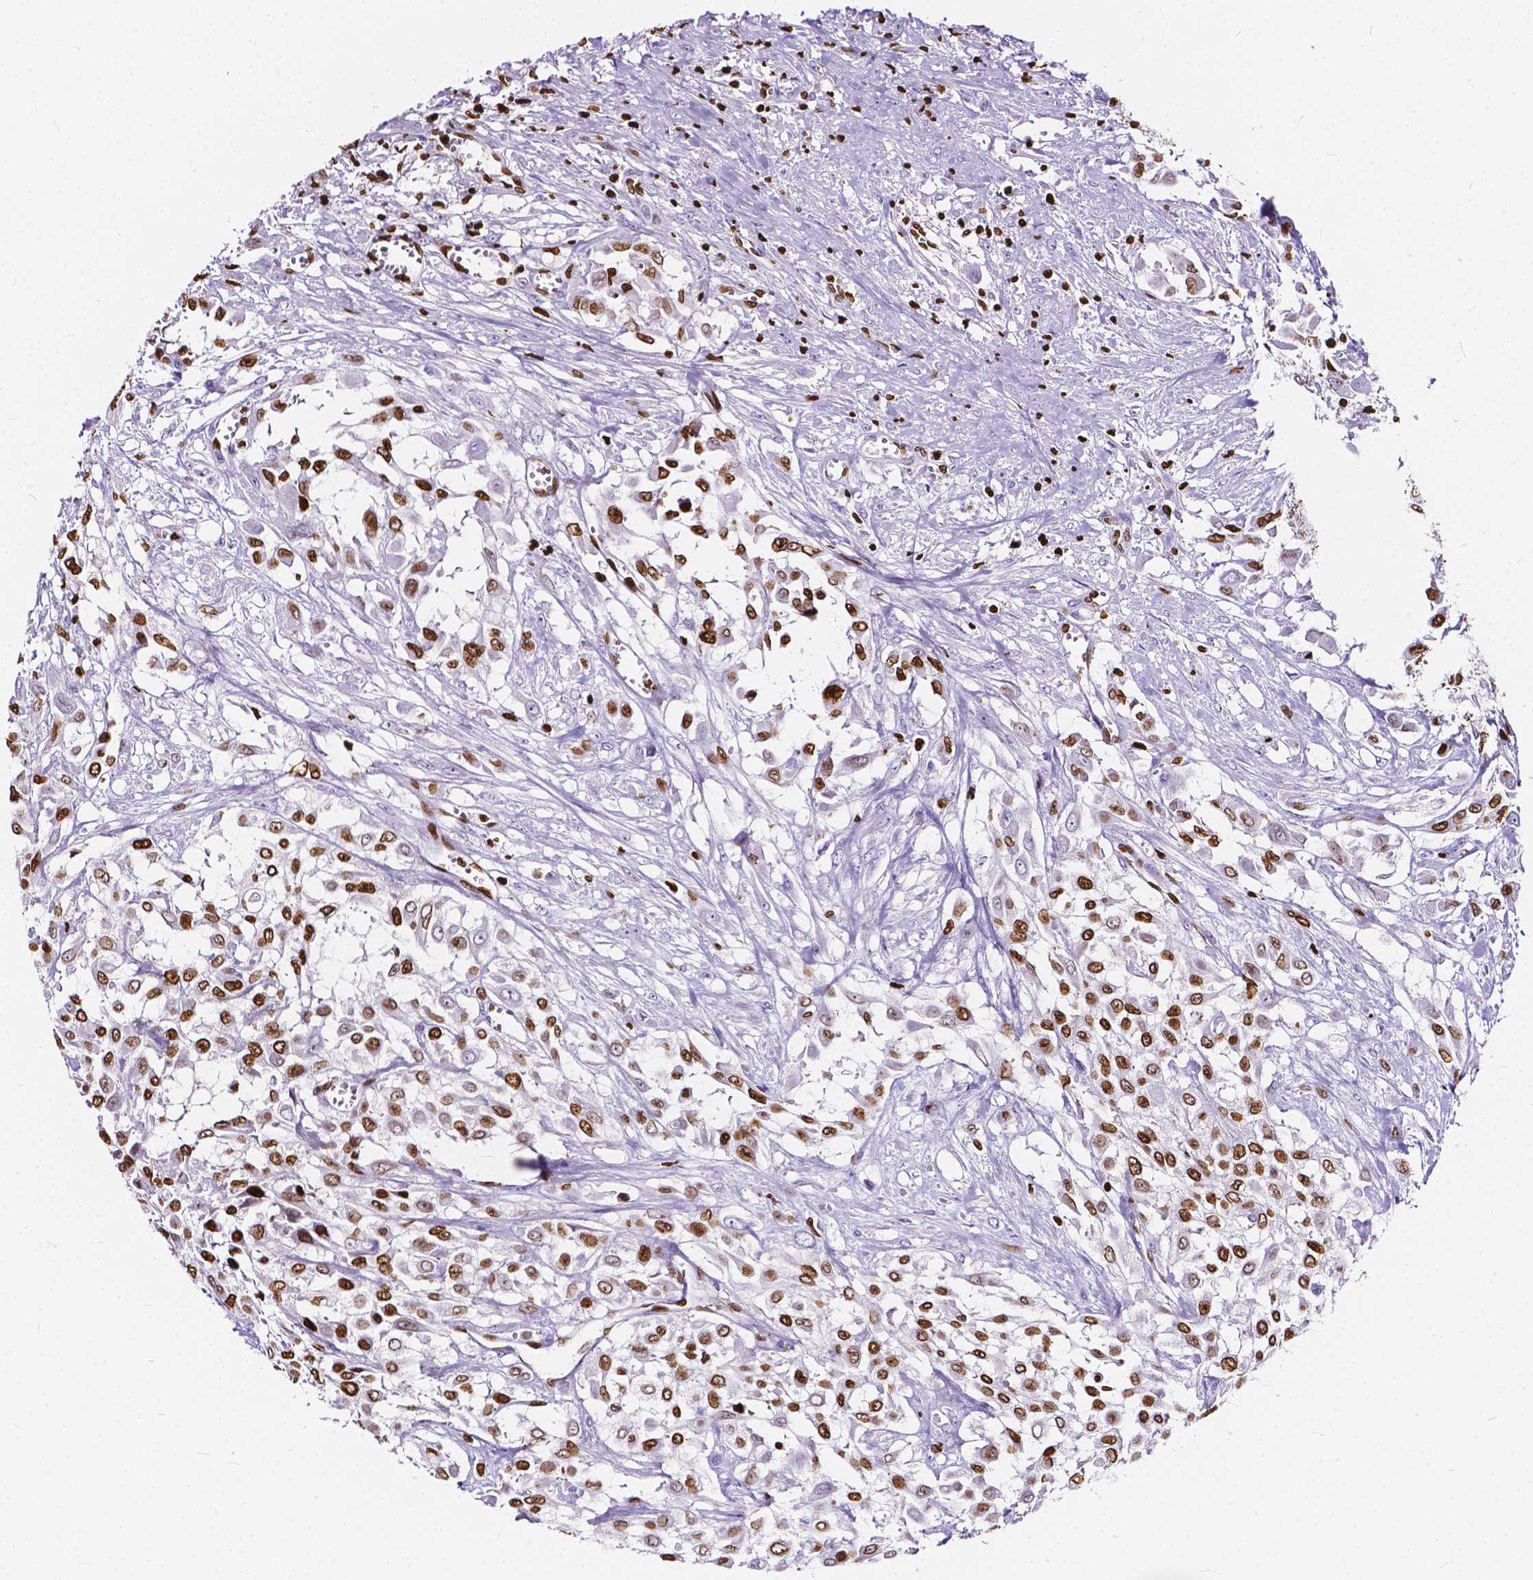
{"staining": {"intensity": "strong", "quantity": ">75%", "location": "nuclear"}, "tissue": "urothelial cancer", "cell_type": "Tumor cells", "image_type": "cancer", "snomed": [{"axis": "morphology", "description": "Urothelial carcinoma, High grade"}, {"axis": "topography", "description": "Urinary bladder"}], "caption": "IHC staining of urothelial carcinoma (high-grade), which displays high levels of strong nuclear staining in about >75% of tumor cells indicating strong nuclear protein positivity. The staining was performed using DAB (3,3'-diaminobenzidine) (brown) for protein detection and nuclei were counterstained in hematoxylin (blue).", "gene": "CBY3", "patient": {"sex": "male", "age": 57}}